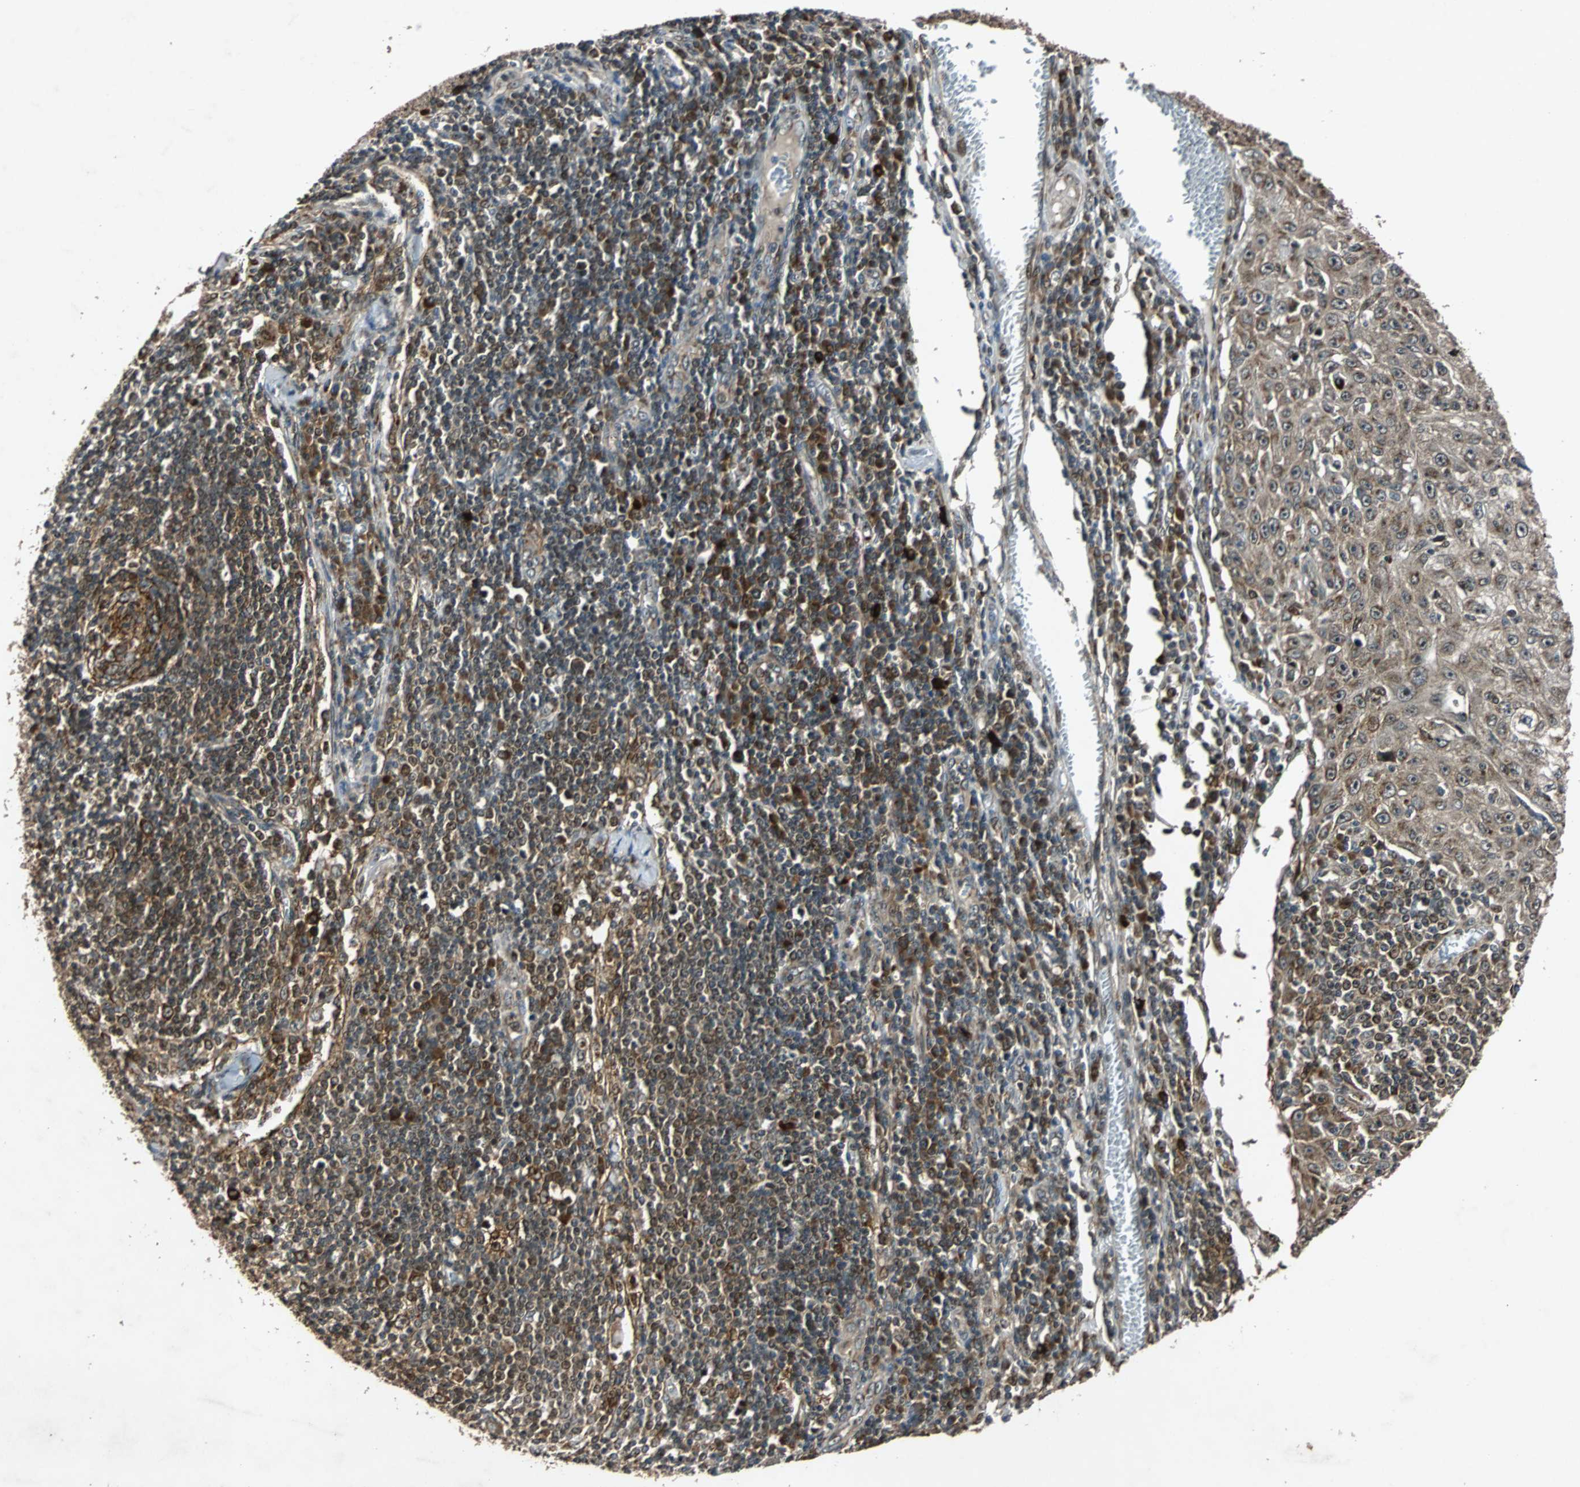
{"staining": {"intensity": "moderate", "quantity": ">75%", "location": "cytoplasmic/membranous"}, "tissue": "skin cancer", "cell_type": "Tumor cells", "image_type": "cancer", "snomed": [{"axis": "morphology", "description": "Squamous cell carcinoma, NOS"}, {"axis": "topography", "description": "Skin"}], "caption": "Skin squamous cell carcinoma tissue displays moderate cytoplasmic/membranous expression in approximately >75% of tumor cells, visualized by immunohistochemistry. Nuclei are stained in blue.", "gene": "USP31", "patient": {"sex": "male", "age": 75}}